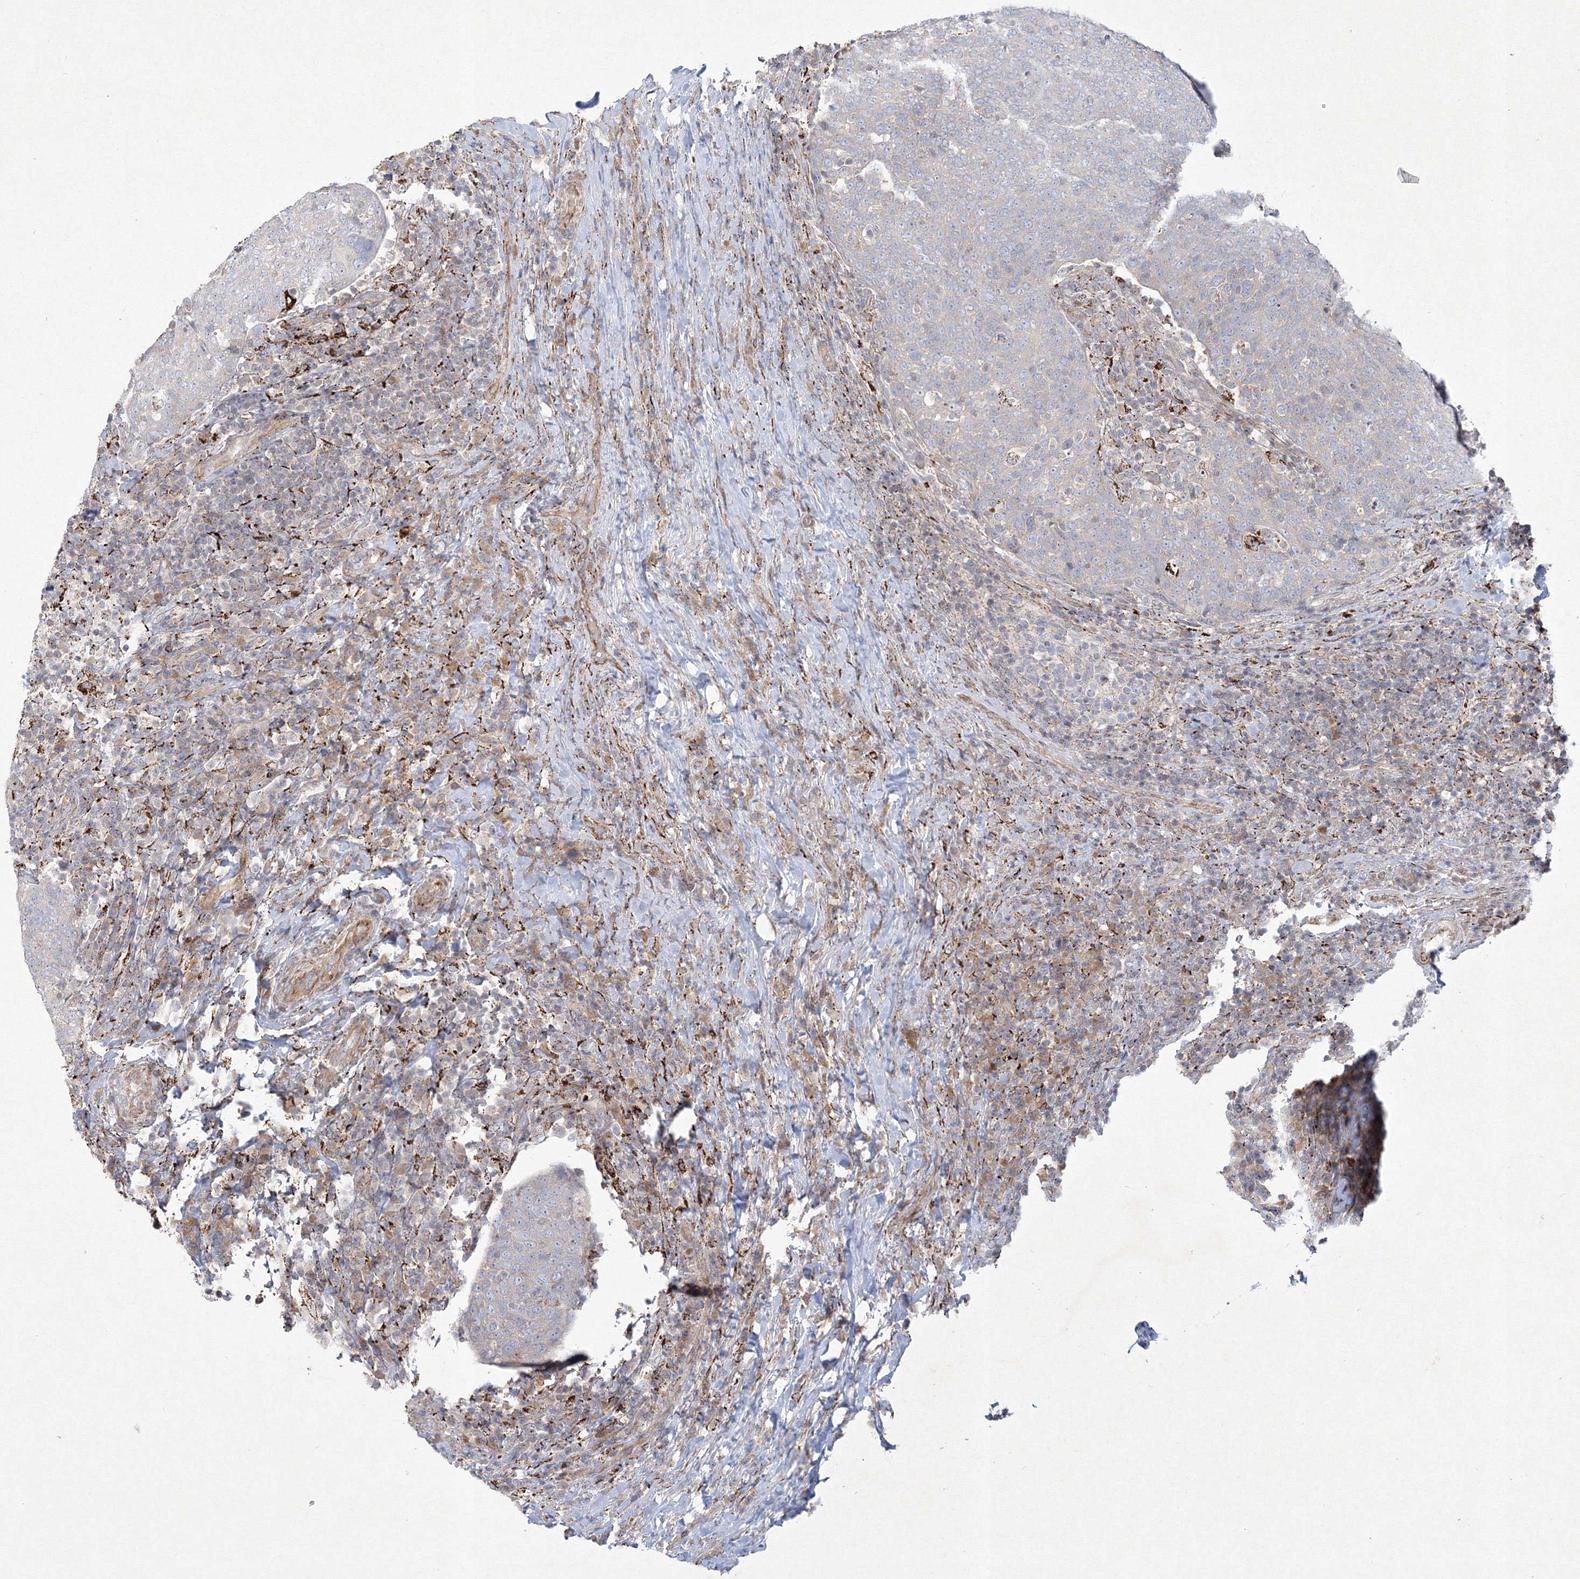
{"staining": {"intensity": "negative", "quantity": "none", "location": "none"}, "tissue": "head and neck cancer", "cell_type": "Tumor cells", "image_type": "cancer", "snomed": [{"axis": "morphology", "description": "Squamous cell carcinoma, NOS"}, {"axis": "morphology", "description": "Squamous cell carcinoma, metastatic, NOS"}, {"axis": "topography", "description": "Lymph node"}, {"axis": "topography", "description": "Head-Neck"}], "caption": "Head and neck cancer (squamous cell carcinoma) stained for a protein using immunohistochemistry (IHC) reveals no expression tumor cells.", "gene": "WDR49", "patient": {"sex": "male", "age": 62}}